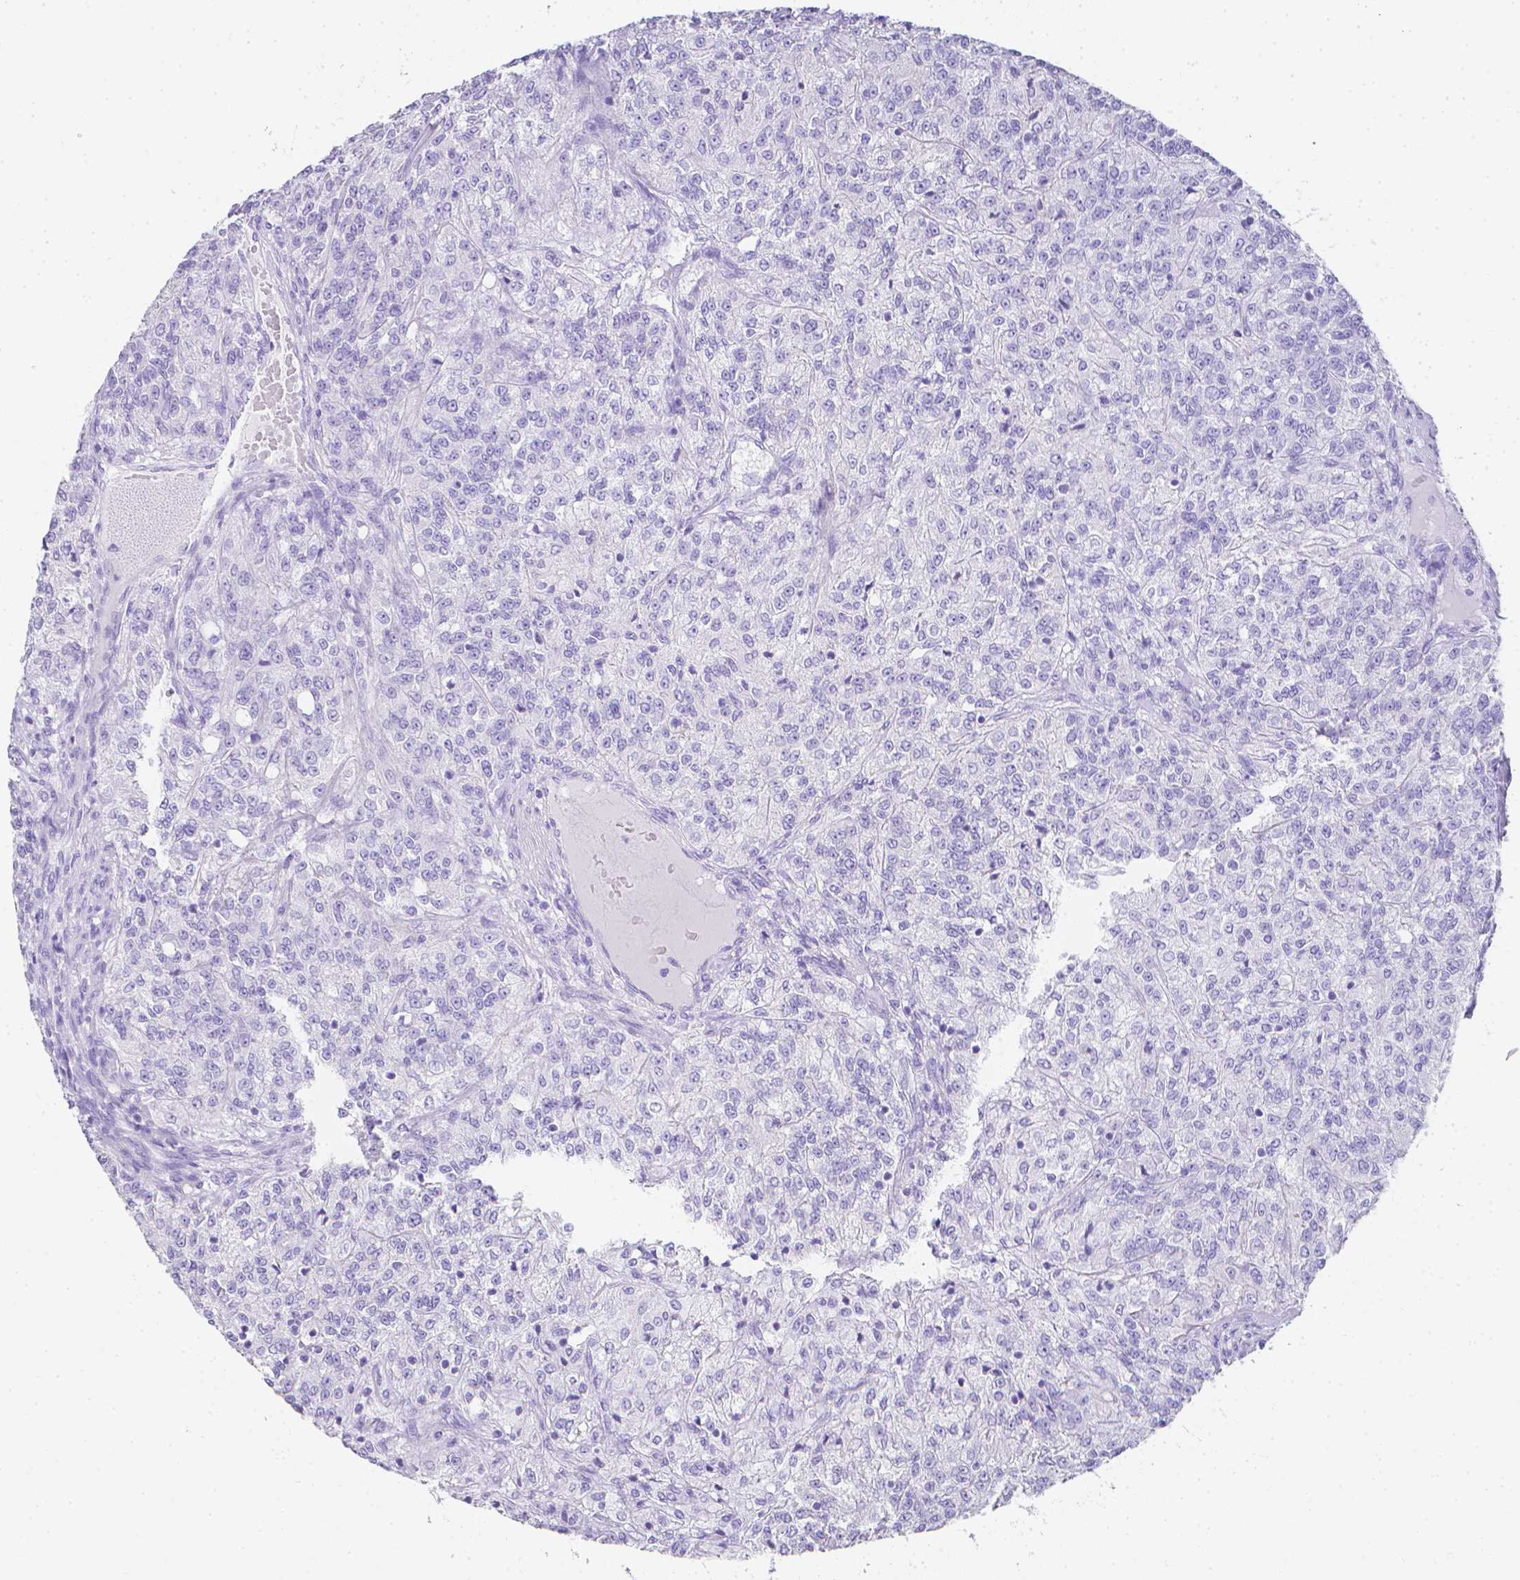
{"staining": {"intensity": "negative", "quantity": "none", "location": "none"}, "tissue": "renal cancer", "cell_type": "Tumor cells", "image_type": "cancer", "snomed": [{"axis": "morphology", "description": "Adenocarcinoma, NOS"}, {"axis": "topography", "description": "Kidney"}], "caption": "A photomicrograph of human renal adenocarcinoma is negative for staining in tumor cells. (IHC, brightfield microscopy, high magnification).", "gene": "LGALS4", "patient": {"sex": "female", "age": 63}}